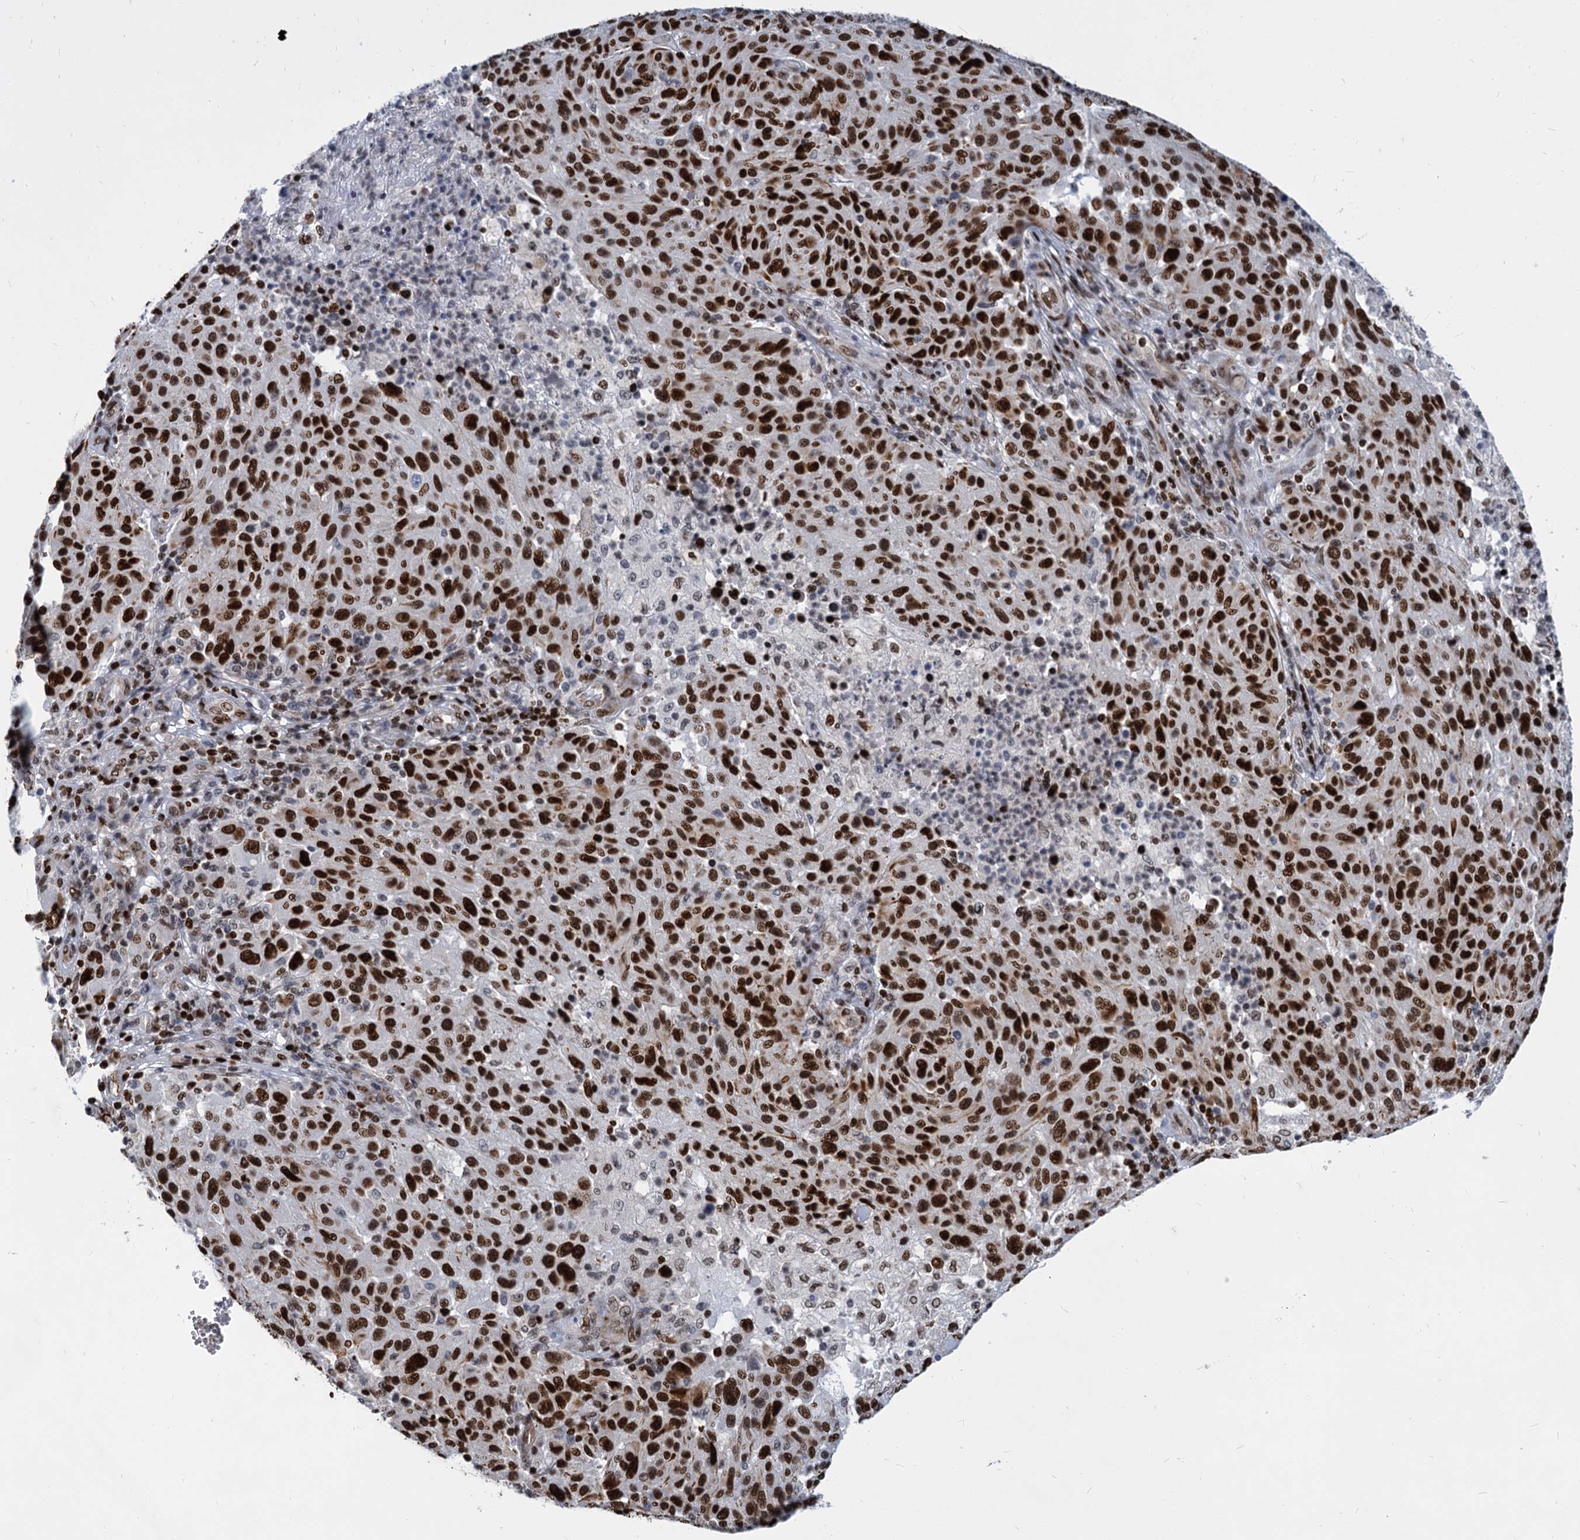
{"staining": {"intensity": "strong", "quantity": ">75%", "location": "nuclear"}, "tissue": "melanoma", "cell_type": "Tumor cells", "image_type": "cancer", "snomed": [{"axis": "morphology", "description": "Malignant melanoma, NOS"}, {"axis": "topography", "description": "Skin"}], "caption": "Melanoma stained with DAB IHC shows high levels of strong nuclear expression in approximately >75% of tumor cells.", "gene": "MECP2", "patient": {"sex": "male", "age": 53}}